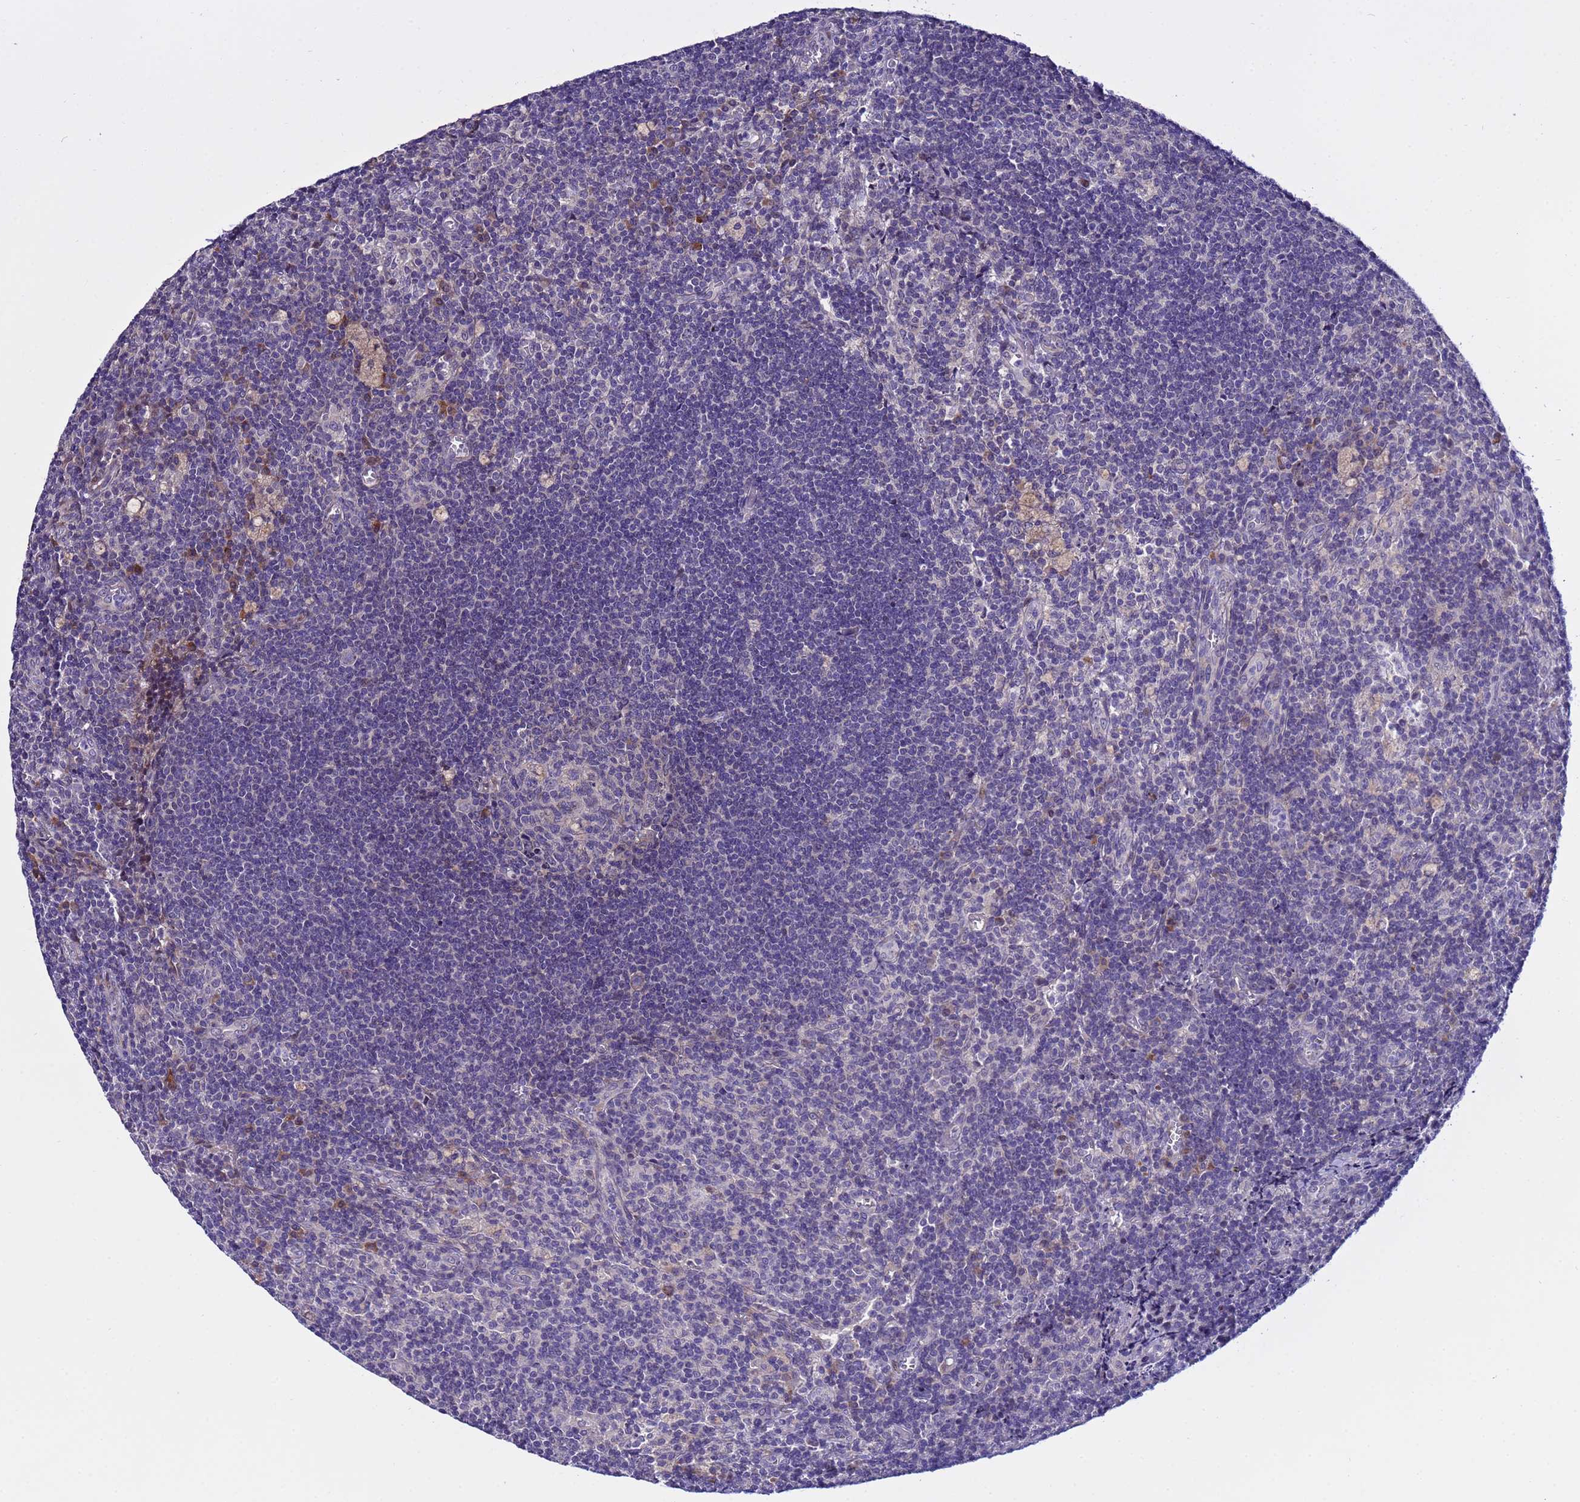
{"staining": {"intensity": "negative", "quantity": "none", "location": "none"}, "tissue": "lymph node", "cell_type": "Germinal center cells", "image_type": "normal", "snomed": [{"axis": "morphology", "description": "Normal tissue, NOS"}, {"axis": "topography", "description": "Lymph node"}], "caption": "Germinal center cells show no significant positivity in unremarkable lymph node. The staining is performed using DAB brown chromogen with nuclei counter-stained in using hematoxylin.", "gene": "IGSF11", "patient": {"sex": "male", "age": 69}}